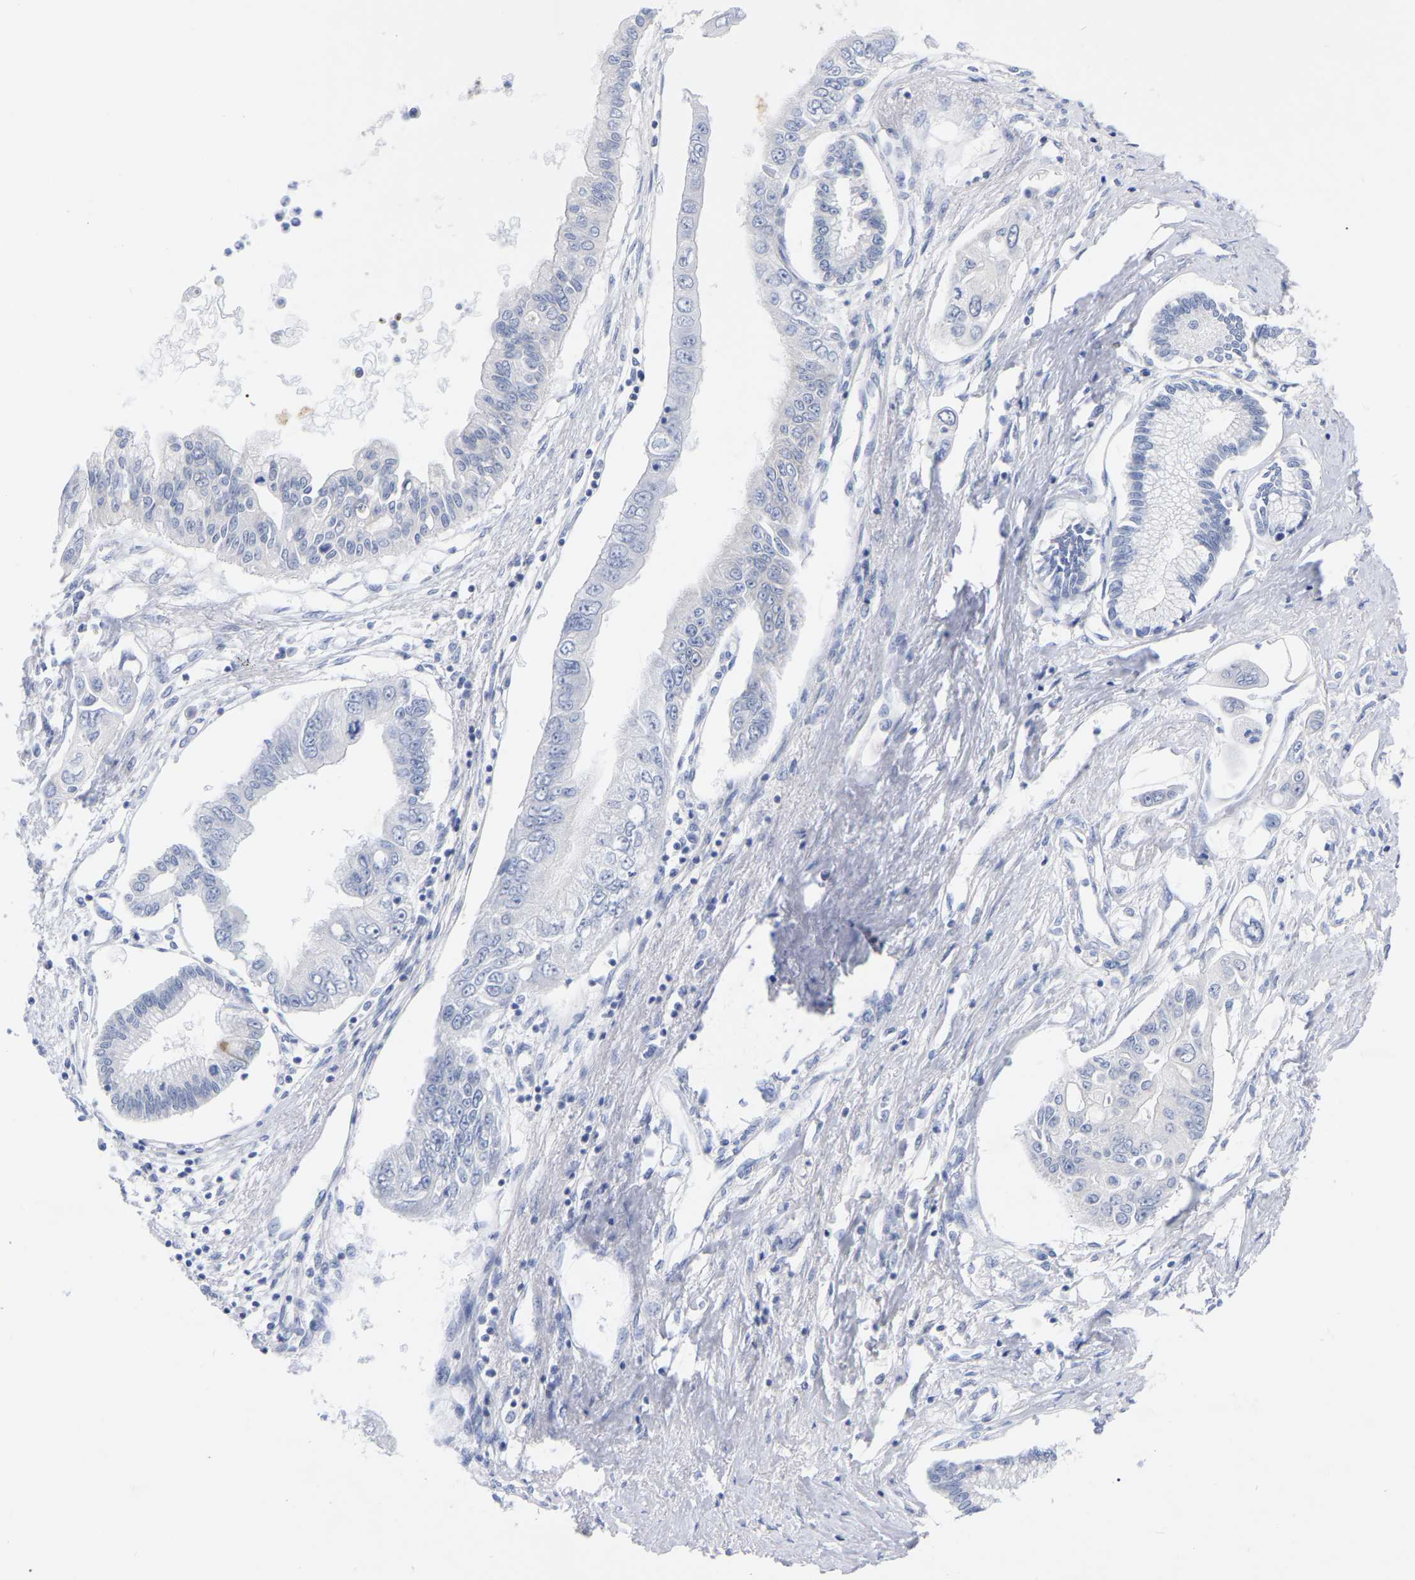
{"staining": {"intensity": "negative", "quantity": "none", "location": "none"}, "tissue": "pancreatic cancer", "cell_type": "Tumor cells", "image_type": "cancer", "snomed": [{"axis": "morphology", "description": "Adenocarcinoma, NOS"}, {"axis": "topography", "description": "Pancreas"}], "caption": "Immunohistochemistry histopathology image of neoplastic tissue: human pancreatic adenocarcinoma stained with DAB (3,3'-diaminobenzidine) exhibits no significant protein expression in tumor cells. (IHC, brightfield microscopy, high magnification).", "gene": "ZNF629", "patient": {"sex": "female", "age": 77}}